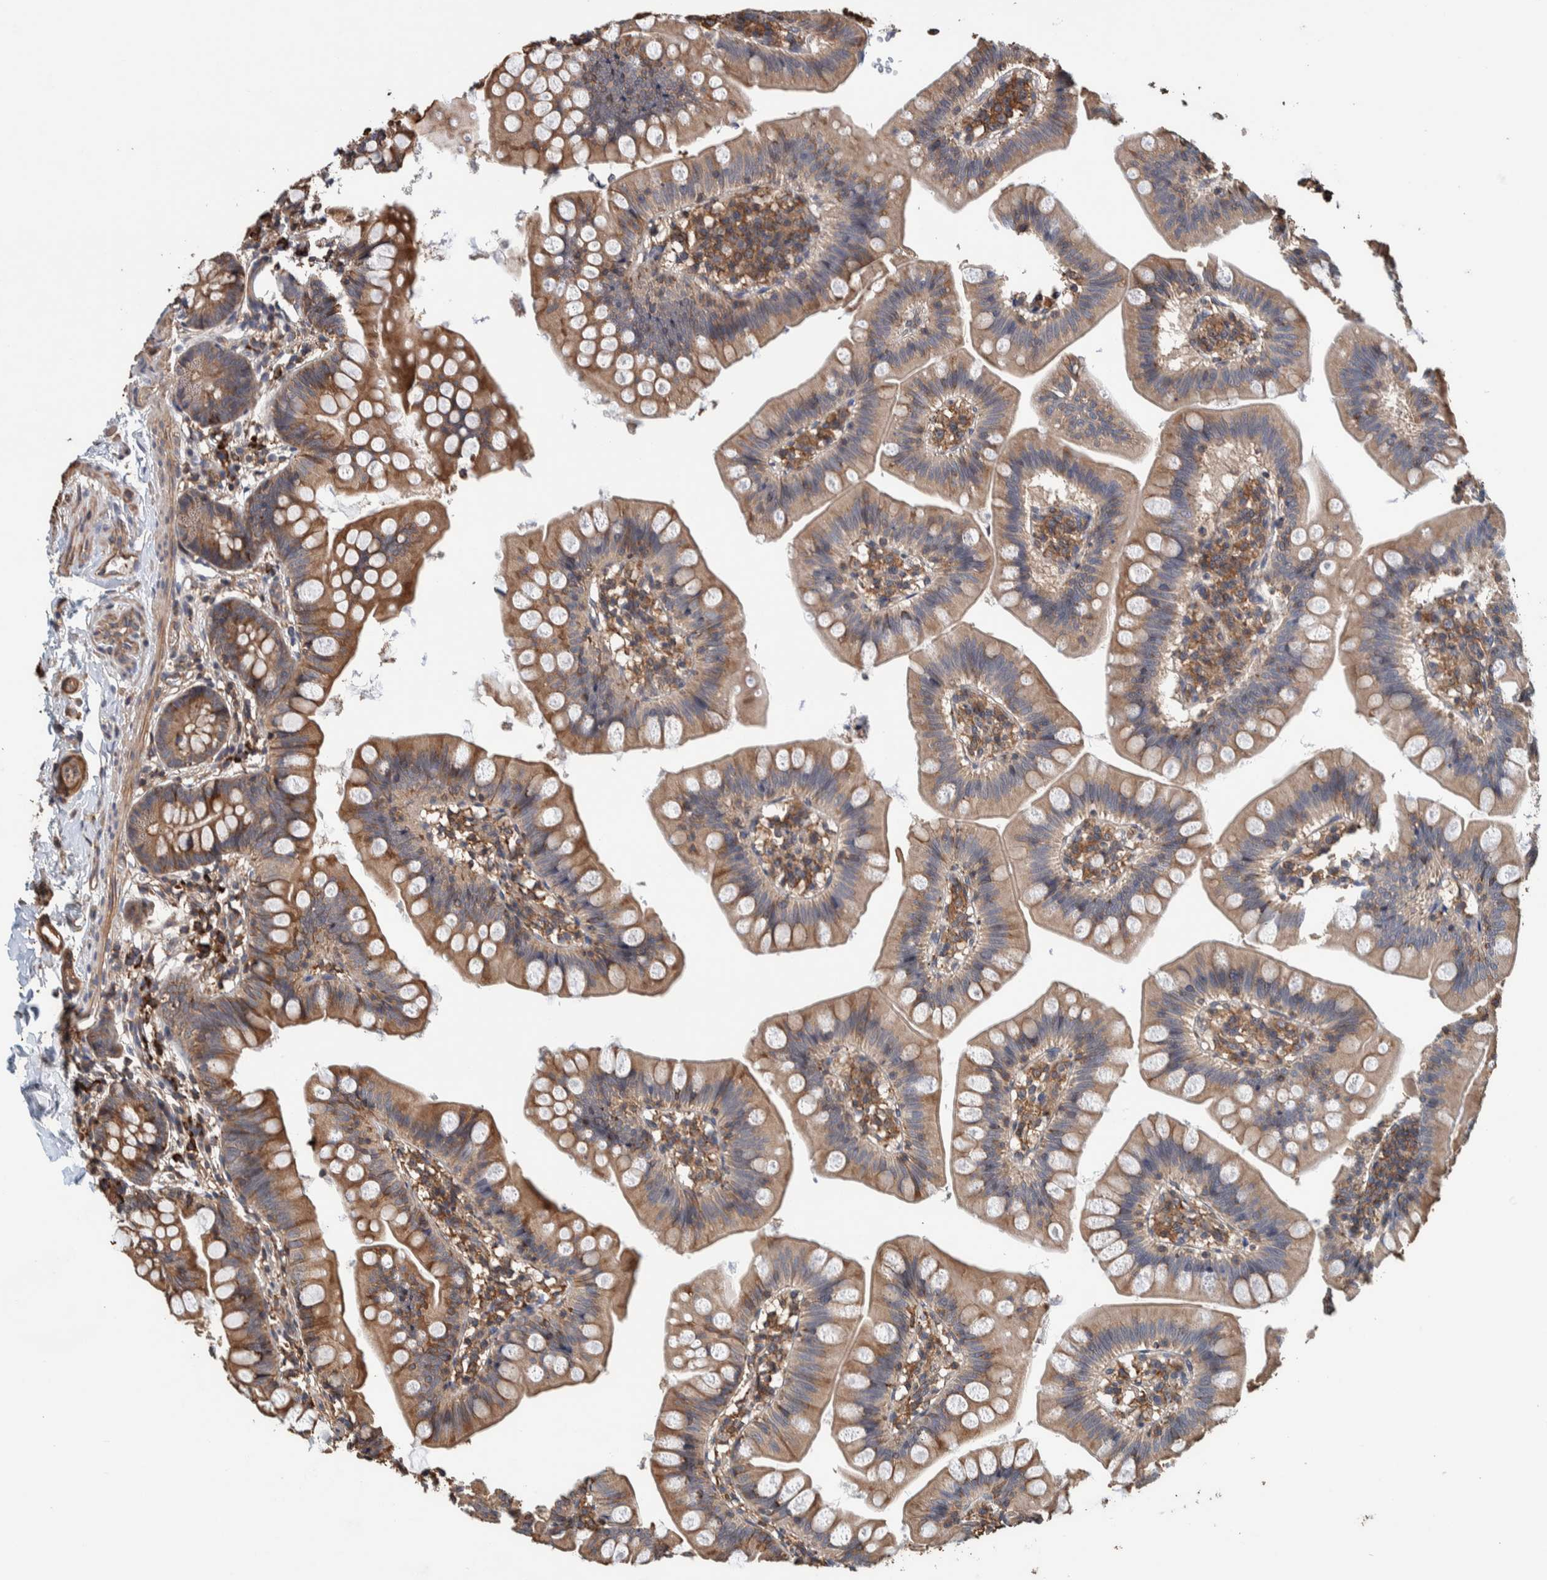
{"staining": {"intensity": "moderate", "quantity": ">75%", "location": "cytoplasmic/membranous"}, "tissue": "small intestine", "cell_type": "Glandular cells", "image_type": "normal", "snomed": [{"axis": "morphology", "description": "Normal tissue, NOS"}, {"axis": "topography", "description": "Small intestine"}], "caption": "Protein positivity by IHC reveals moderate cytoplasmic/membranous positivity in approximately >75% of glandular cells in benign small intestine. (DAB IHC with brightfield microscopy, high magnification).", "gene": "PLA2G3", "patient": {"sex": "male", "age": 7}}